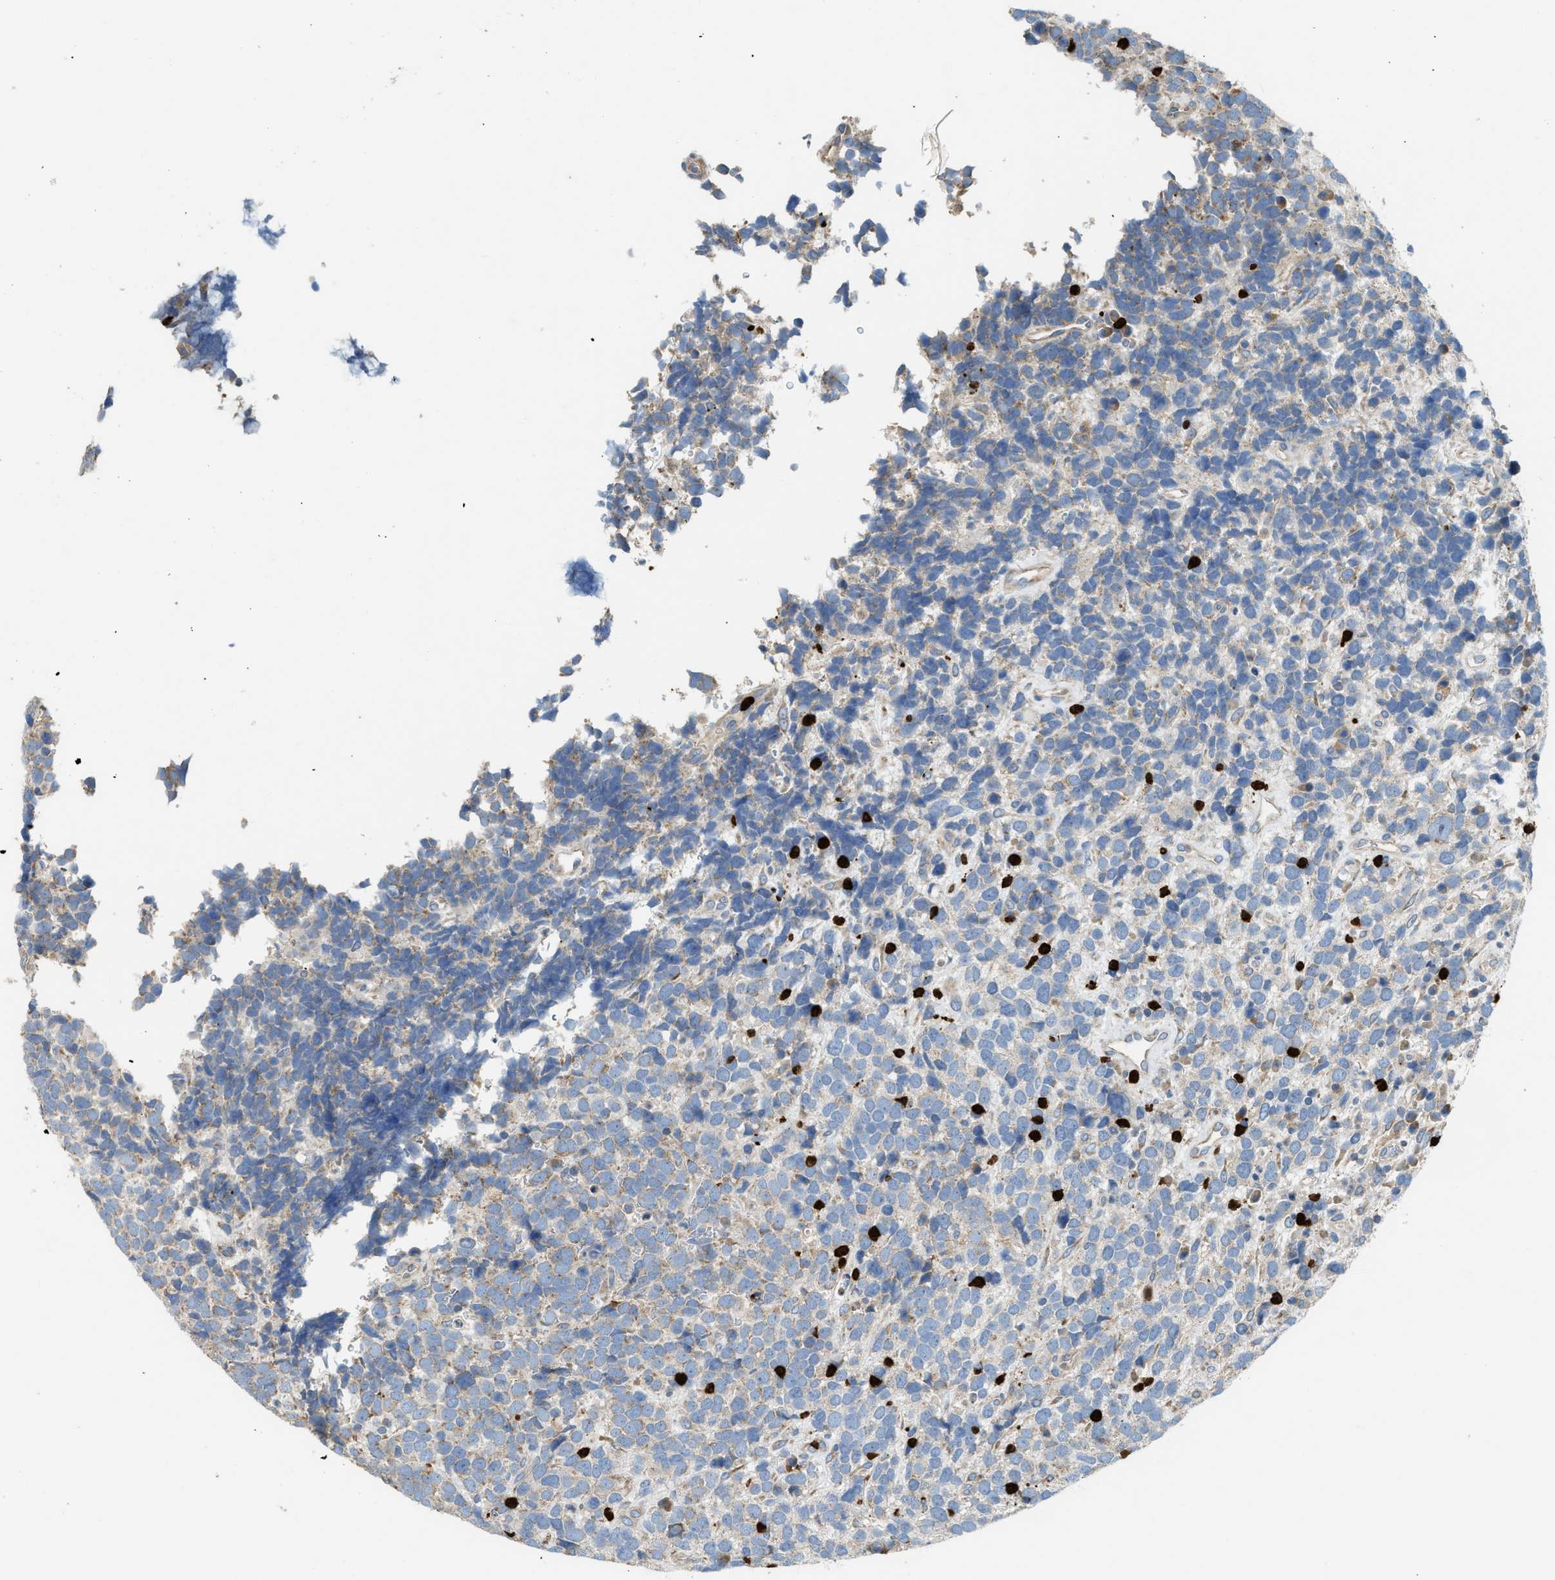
{"staining": {"intensity": "negative", "quantity": "none", "location": "none"}, "tissue": "urothelial cancer", "cell_type": "Tumor cells", "image_type": "cancer", "snomed": [{"axis": "morphology", "description": "Urothelial carcinoma, High grade"}, {"axis": "topography", "description": "Urinary bladder"}], "caption": "Urothelial carcinoma (high-grade) was stained to show a protein in brown. There is no significant staining in tumor cells.", "gene": "TMEM68", "patient": {"sex": "female", "age": 82}}